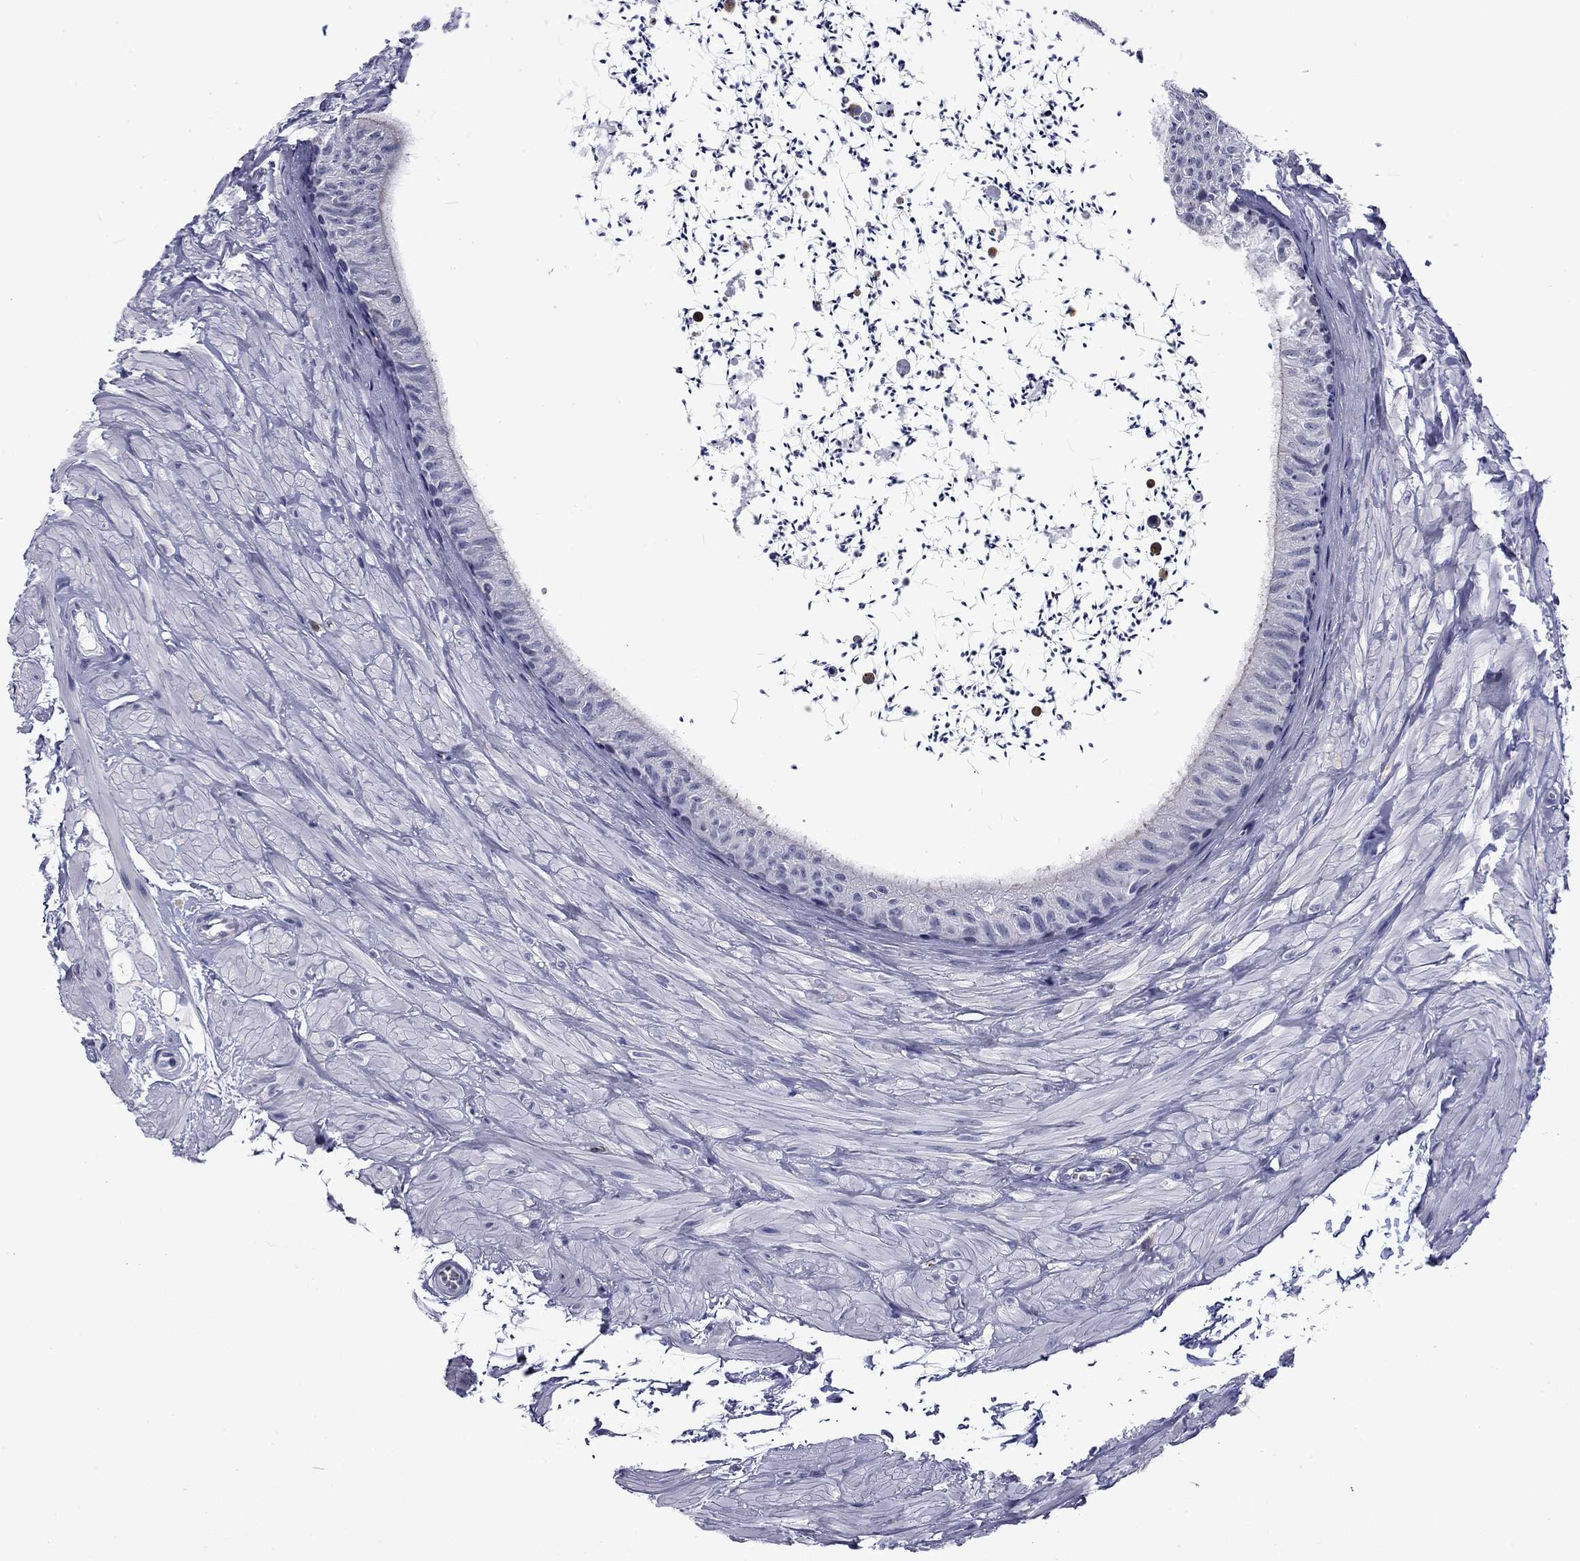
{"staining": {"intensity": "negative", "quantity": "none", "location": "none"}, "tissue": "epididymis", "cell_type": "Glandular cells", "image_type": "normal", "snomed": [{"axis": "morphology", "description": "Normal tissue, NOS"}, {"axis": "topography", "description": "Epididymis"}], "caption": "Protein analysis of benign epididymis exhibits no significant expression in glandular cells. (DAB immunohistochemistry with hematoxylin counter stain).", "gene": "BCL2L14", "patient": {"sex": "male", "age": 32}}